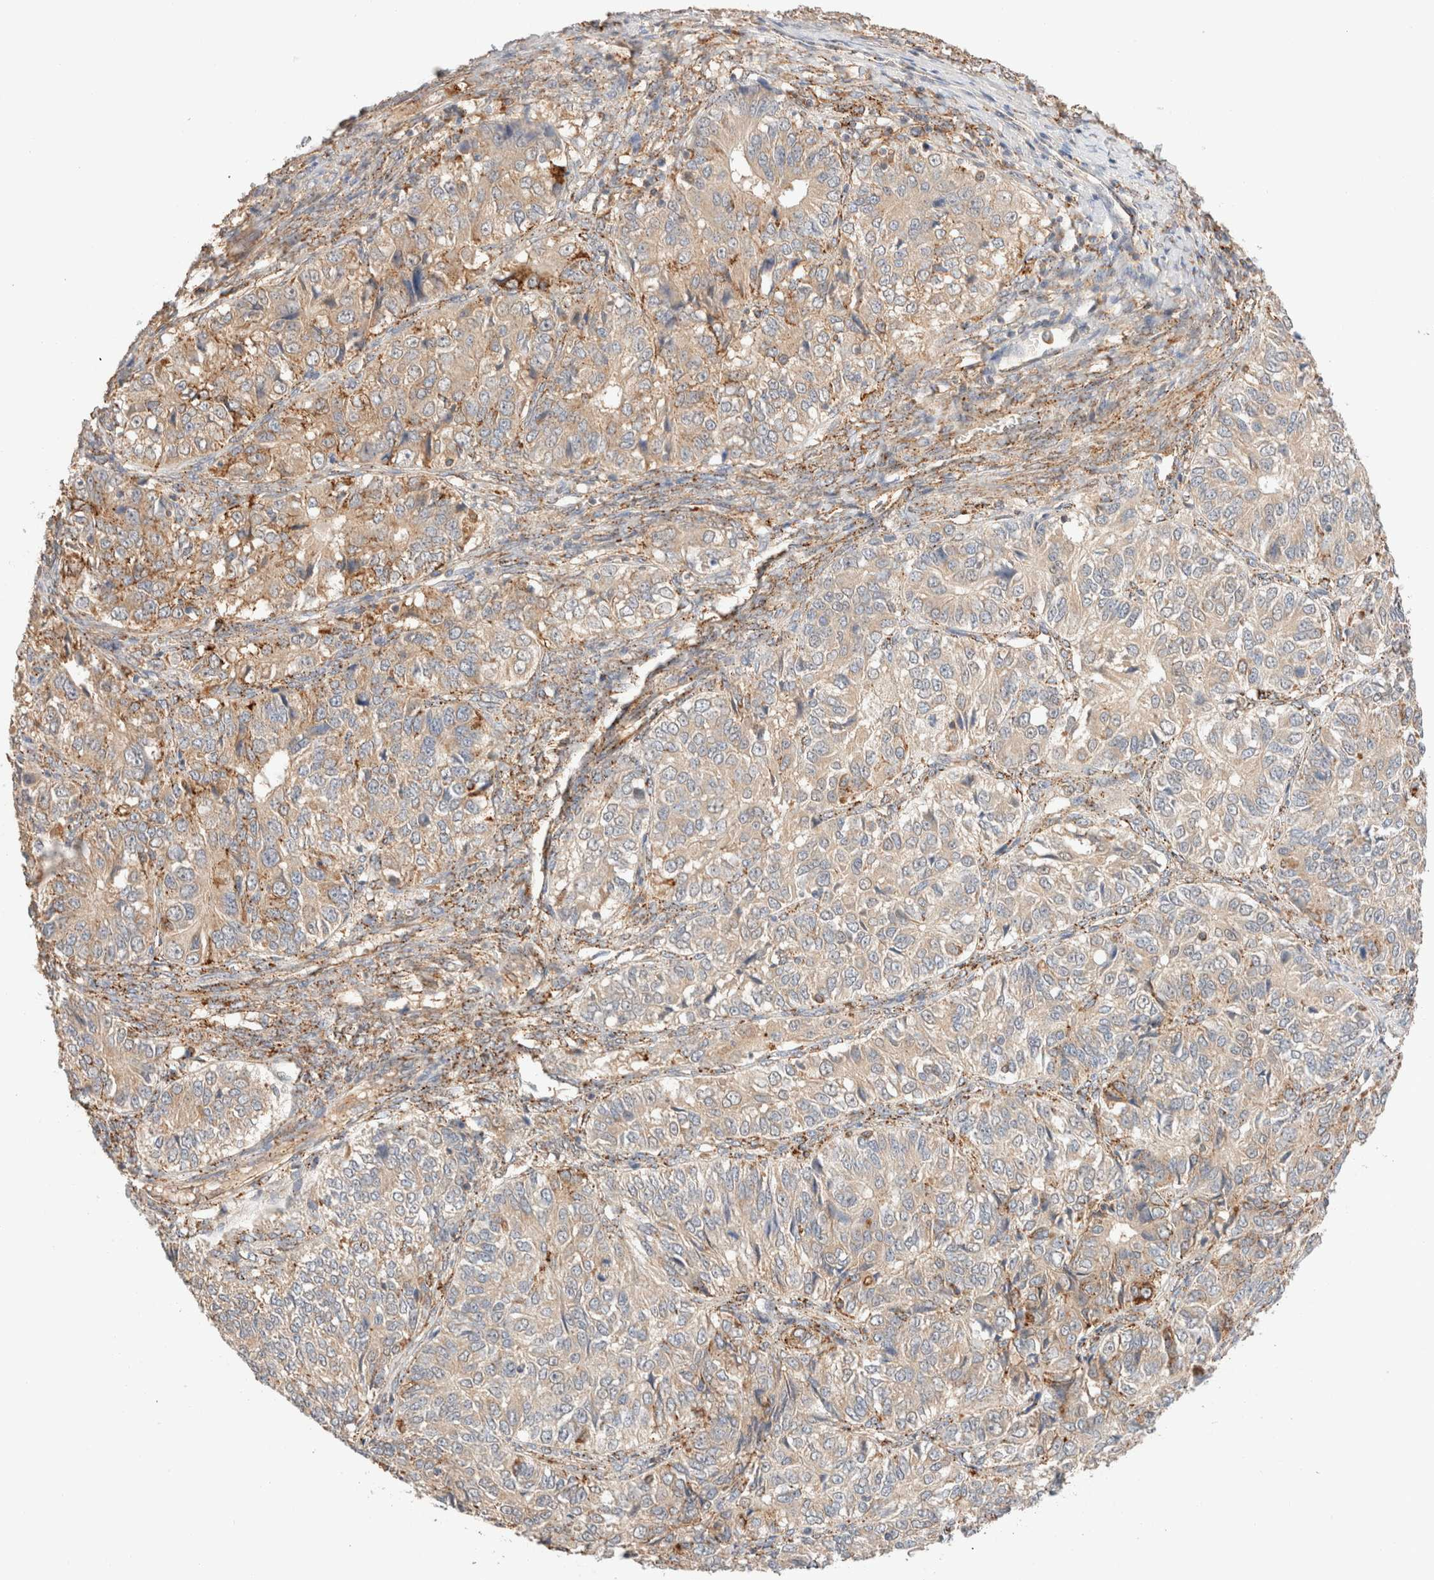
{"staining": {"intensity": "weak", "quantity": ">75%", "location": "cytoplasmic/membranous"}, "tissue": "ovarian cancer", "cell_type": "Tumor cells", "image_type": "cancer", "snomed": [{"axis": "morphology", "description": "Carcinoma, endometroid"}, {"axis": "topography", "description": "Ovary"}], "caption": "Ovarian cancer stained with immunohistochemistry displays weak cytoplasmic/membranous expression in approximately >75% of tumor cells. (DAB (3,3'-diaminobenzidine) IHC, brown staining for protein, blue staining for nuclei).", "gene": "RABEPK", "patient": {"sex": "female", "age": 51}}